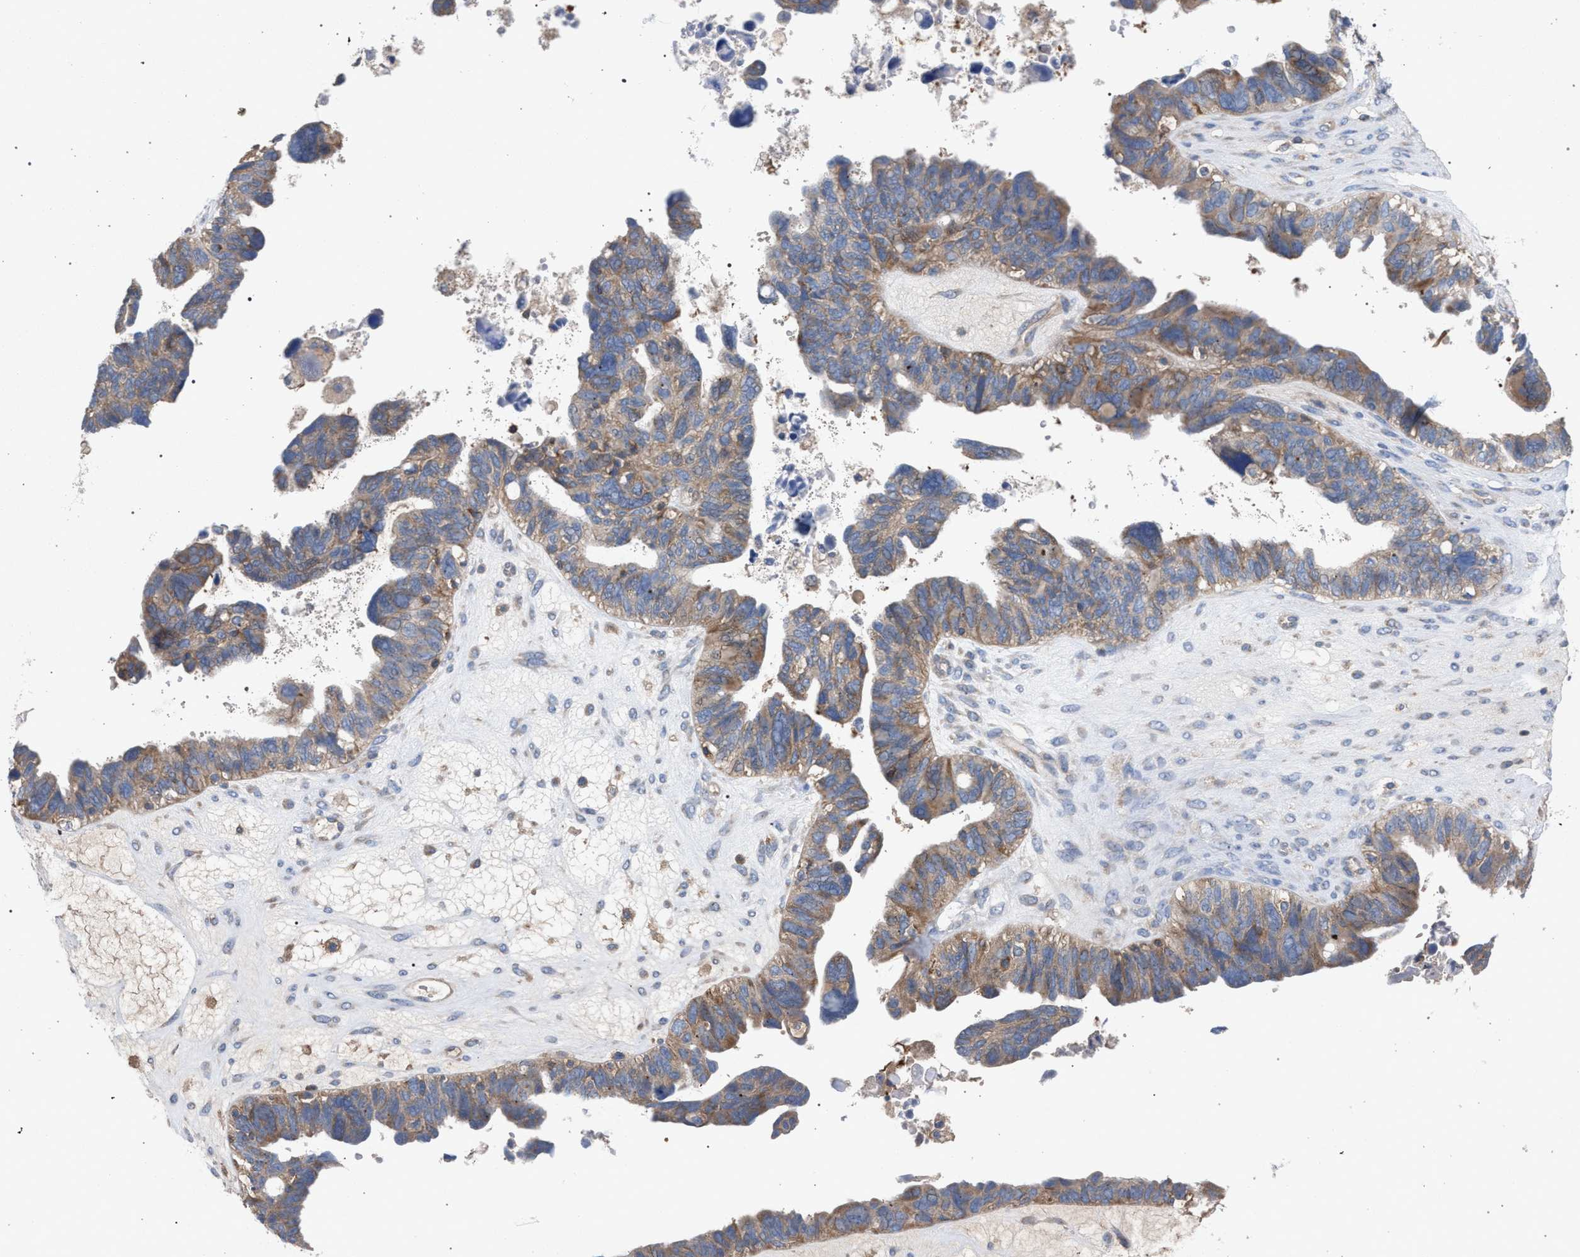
{"staining": {"intensity": "weak", "quantity": ">75%", "location": "cytoplasmic/membranous"}, "tissue": "ovarian cancer", "cell_type": "Tumor cells", "image_type": "cancer", "snomed": [{"axis": "morphology", "description": "Cystadenocarcinoma, serous, NOS"}, {"axis": "topography", "description": "Ovary"}], "caption": "An IHC micrograph of neoplastic tissue is shown. Protein staining in brown shows weak cytoplasmic/membranous positivity in ovarian cancer (serous cystadenocarcinoma) within tumor cells. (IHC, brightfield microscopy, high magnification).", "gene": "VPS13A", "patient": {"sex": "female", "age": 79}}